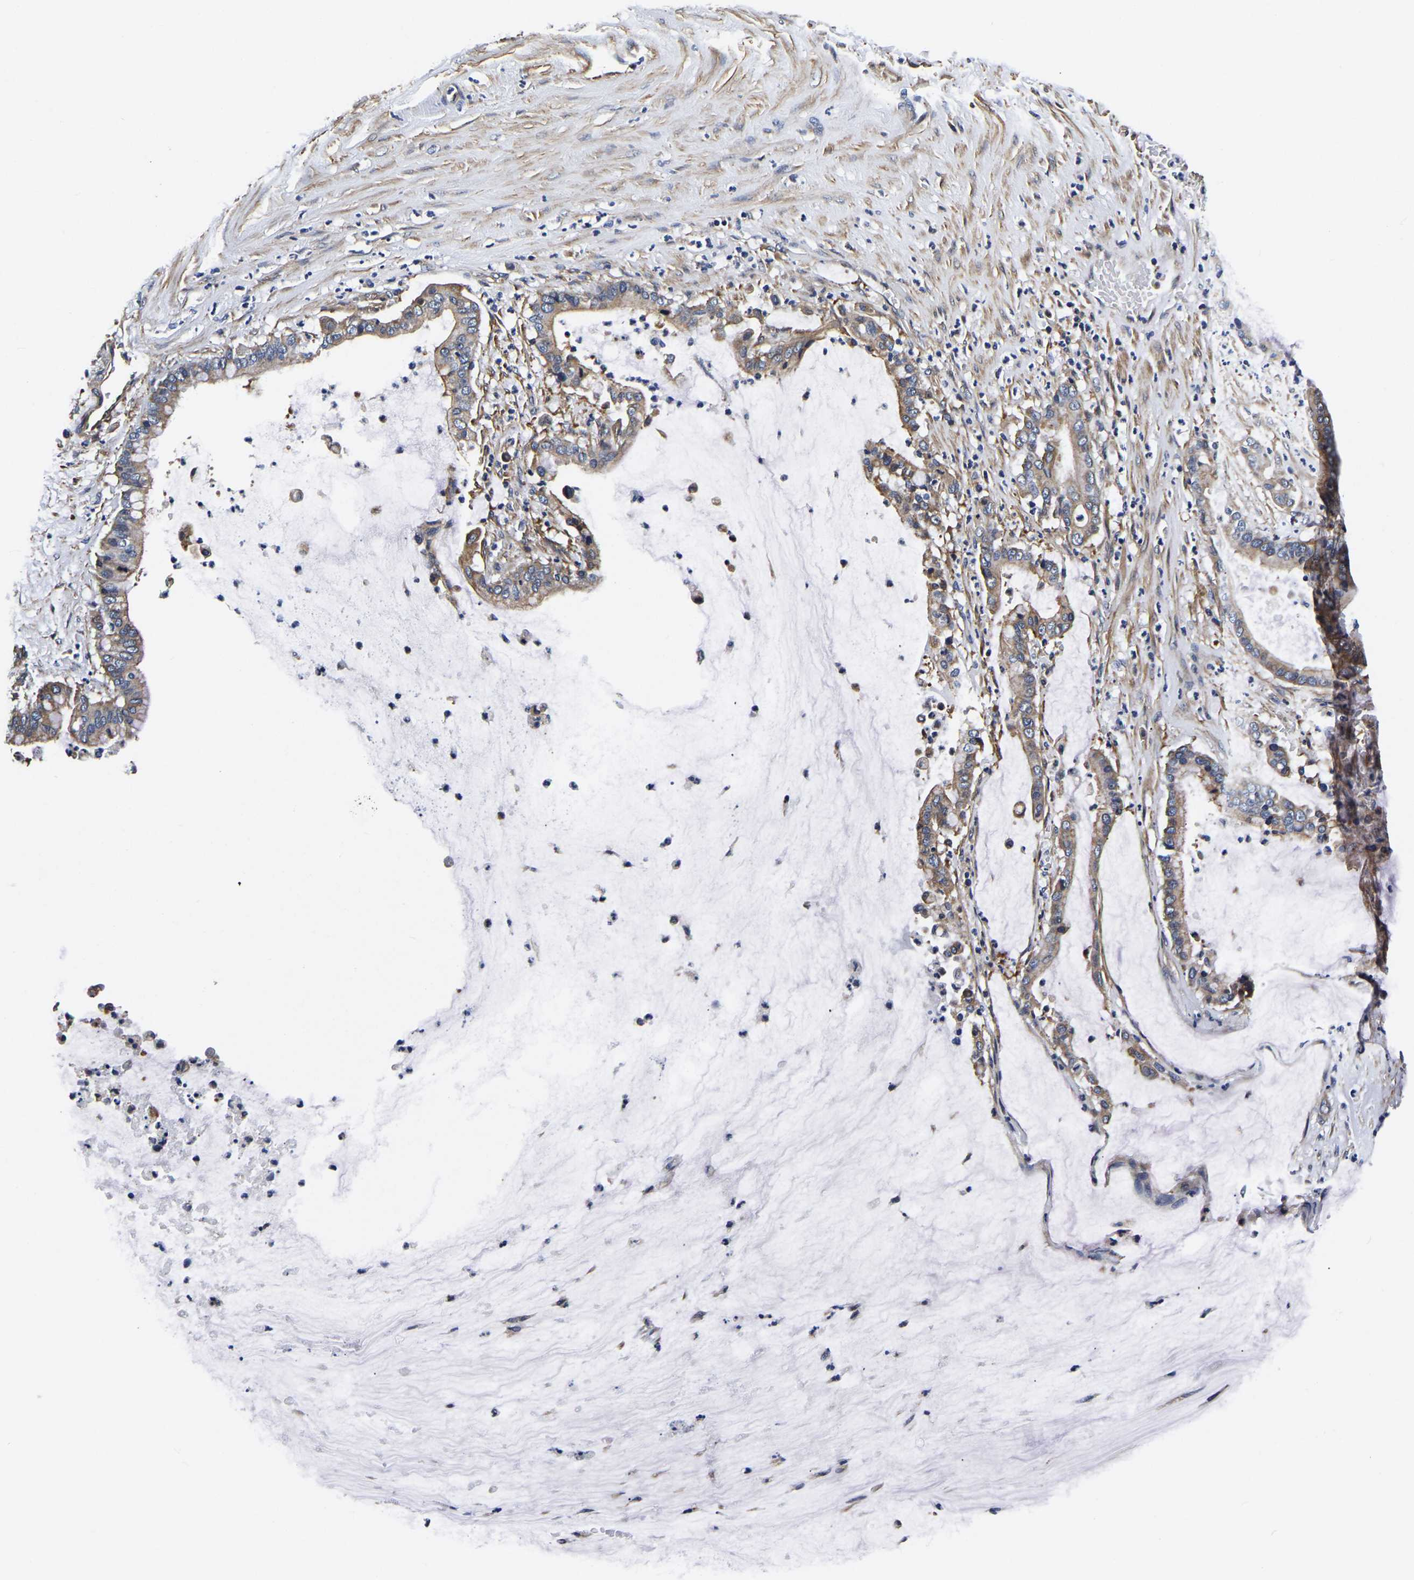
{"staining": {"intensity": "moderate", "quantity": ">75%", "location": "cytoplasmic/membranous"}, "tissue": "pancreatic cancer", "cell_type": "Tumor cells", "image_type": "cancer", "snomed": [{"axis": "morphology", "description": "Adenocarcinoma, NOS"}, {"axis": "topography", "description": "Pancreas"}], "caption": "A high-resolution photomicrograph shows IHC staining of pancreatic adenocarcinoma, which demonstrates moderate cytoplasmic/membranous staining in approximately >75% of tumor cells.", "gene": "KCTD17", "patient": {"sex": "male", "age": 41}}